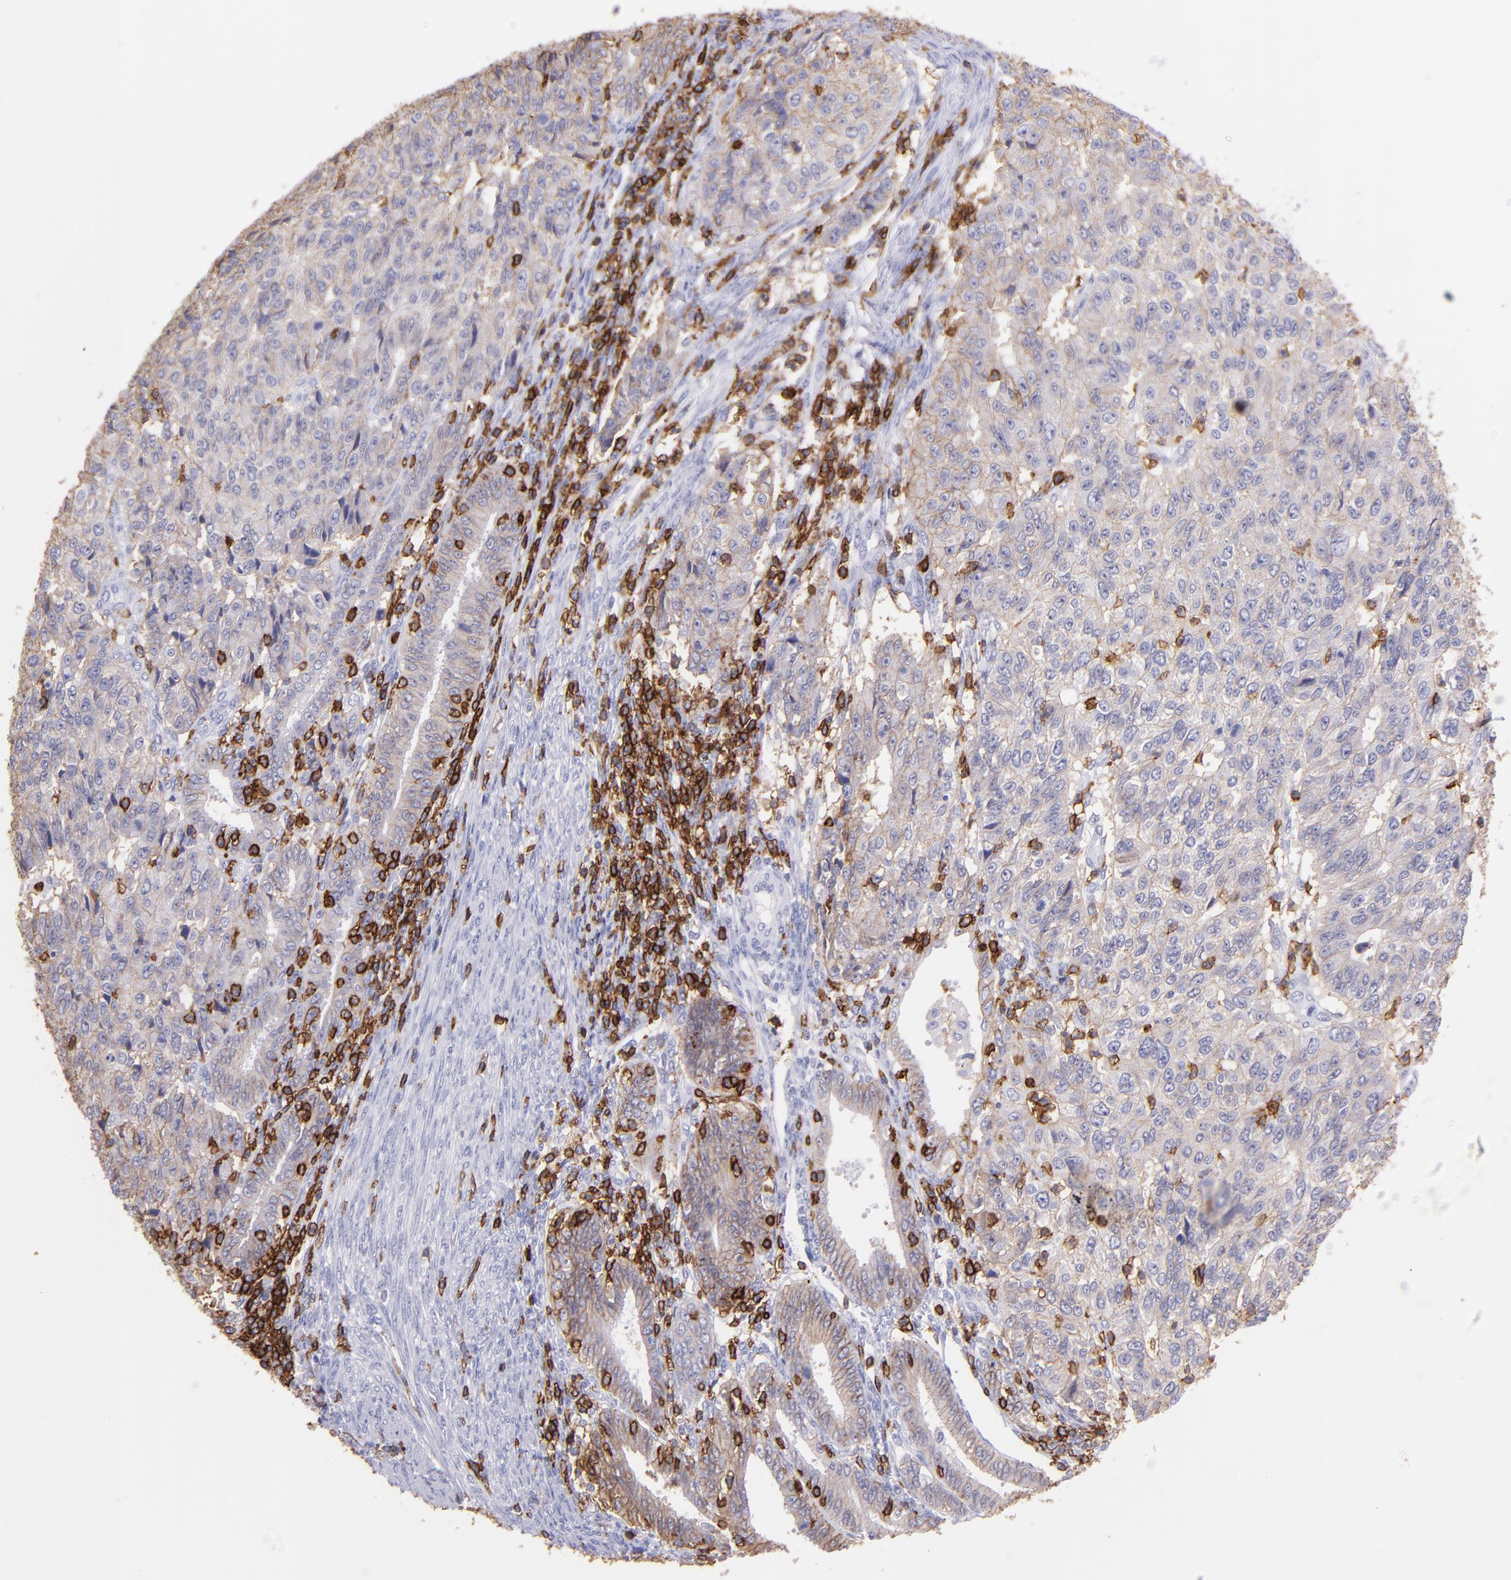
{"staining": {"intensity": "weak", "quantity": "25%-75%", "location": "cytoplasmic/membranous"}, "tissue": "endometrial cancer", "cell_type": "Tumor cells", "image_type": "cancer", "snomed": [{"axis": "morphology", "description": "Adenocarcinoma, NOS"}, {"axis": "topography", "description": "Endometrium"}], "caption": "Human adenocarcinoma (endometrial) stained with a protein marker reveals weak staining in tumor cells.", "gene": "SPN", "patient": {"sex": "female", "age": 42}}